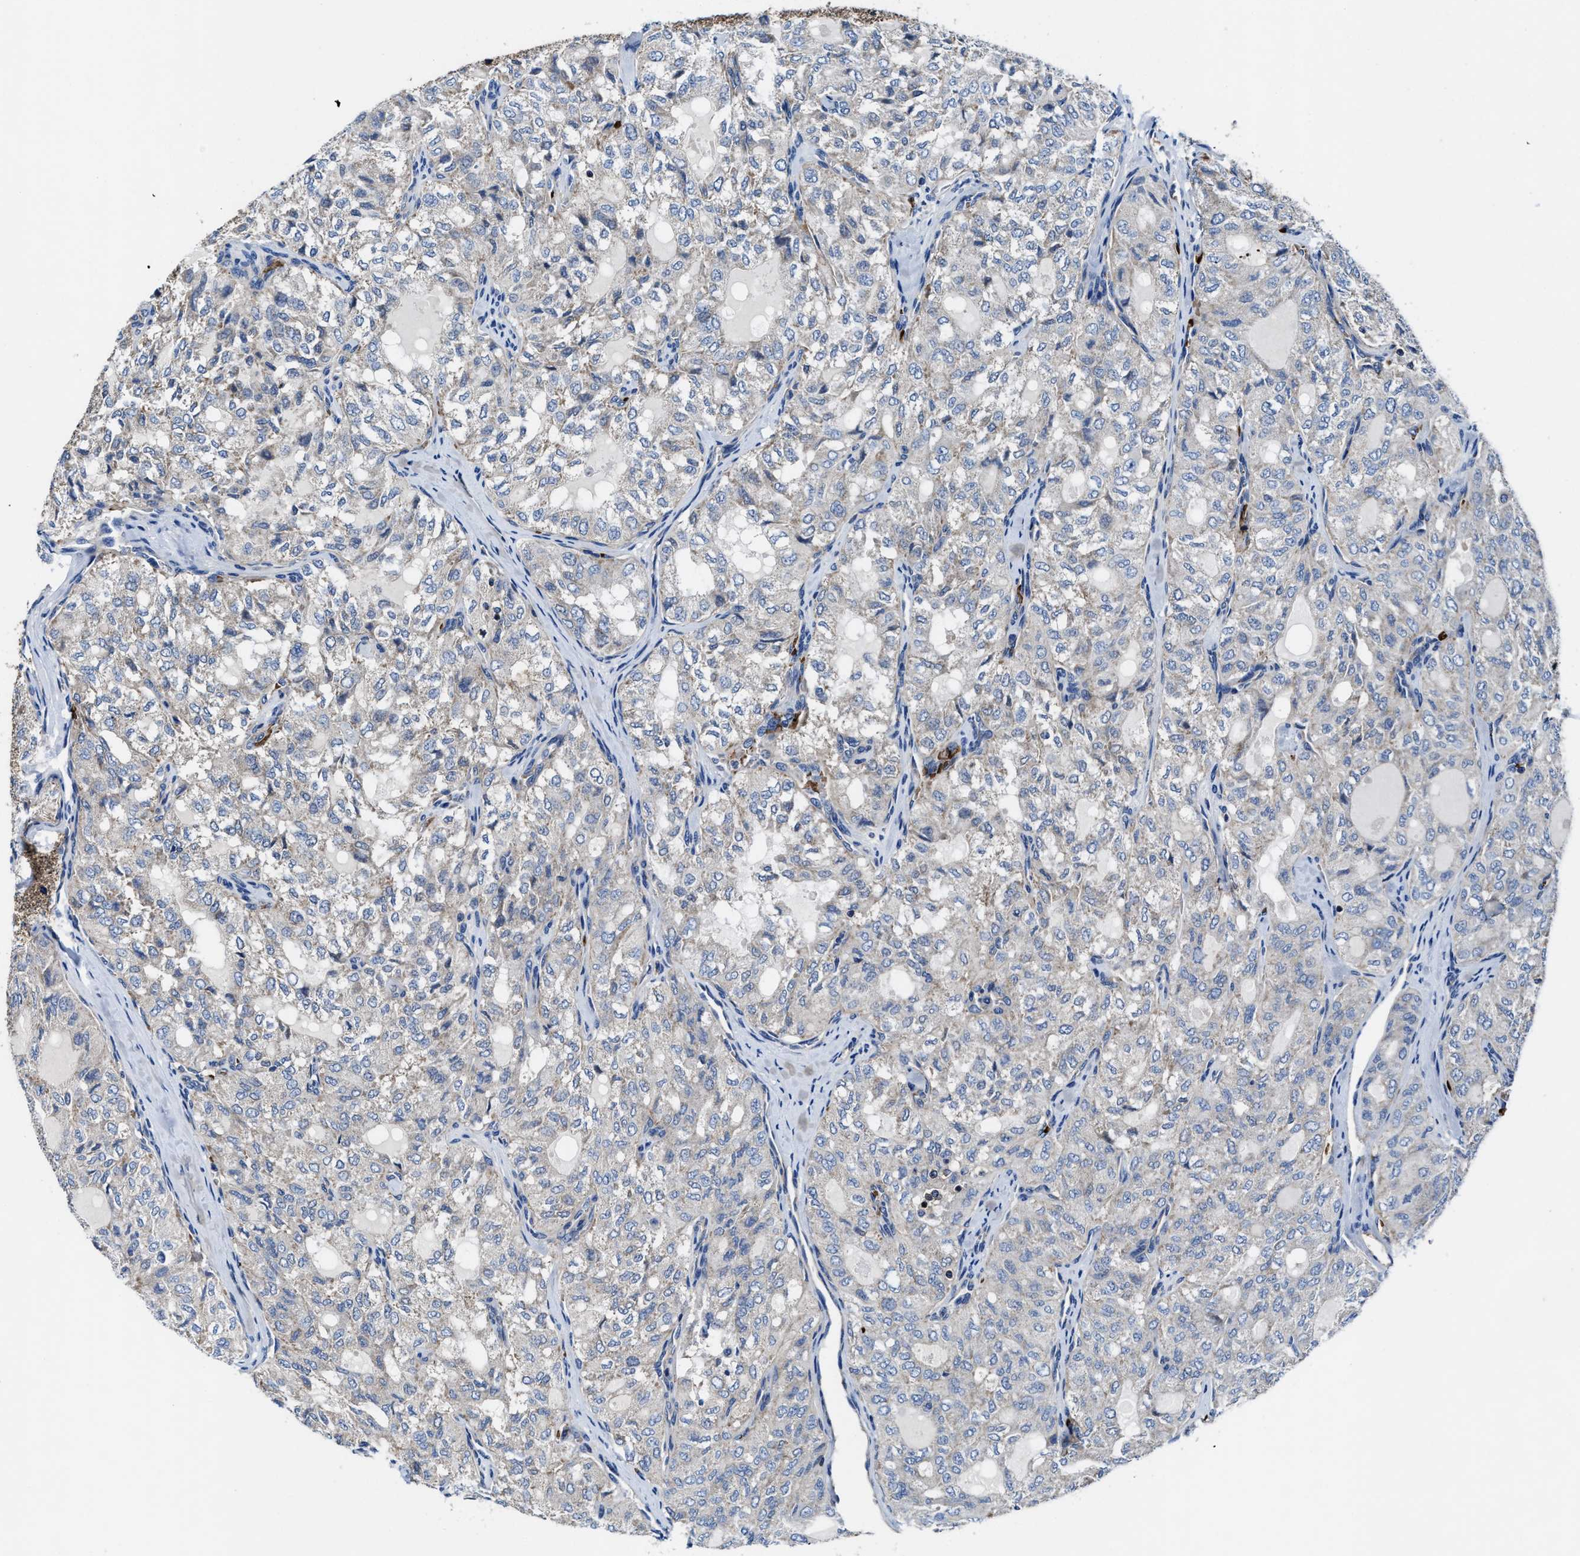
{"staining": {"intensity": "negative", "quantity": "none", "location": "none"}, "tissue": "thyroid cancer", "cell_type": "Tumor cells", "image_type": "cancer", "snomed": [{"axis": "morphology", "description": "Follicular adenoma carcinoma, NOS"}, {"axis": "topography", "description": "Thyroid gland"}], "caption": "Immunohistochemical staining of human thyroid cancer (follicular adenoma carcinoma) exhibits no significant positivity in tumor cells.", "gene": "PHLPP1", "patient": {"sex": "male", "age": 75}}